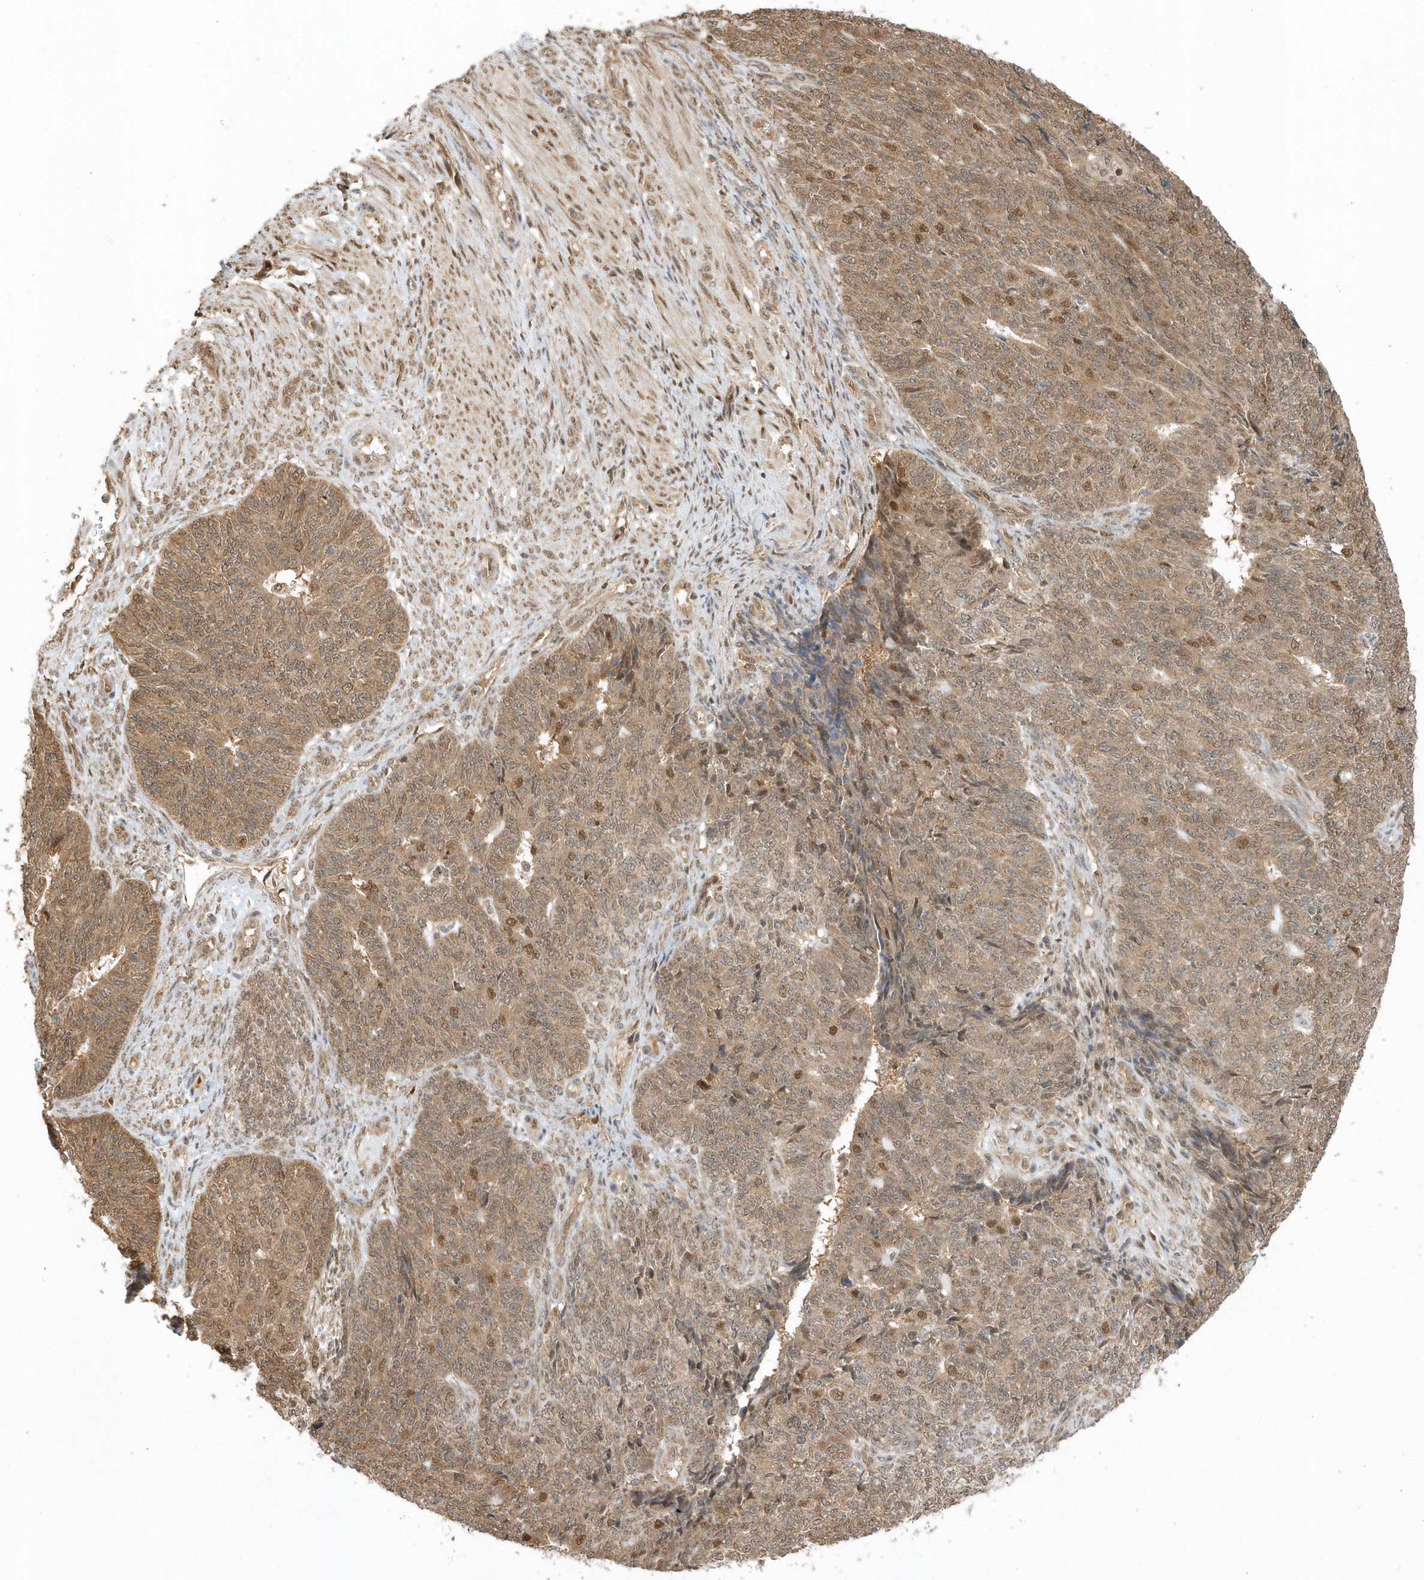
{"staining": {"intensity": "moderate", "quantity": ">75%", "location": "cytoplasmic/membranous,nuclear"}, "tissue": "endometrial cancer", "cell_type": "Tumor cells", "image_type": "cancer", "snomed": [{"axis": "morphology", "description": "Adenocarcinoma, NOS"}, {"axis": "topography", "description": "Endometrium"}], "caption": "Endometrial adenocarcinoma stained for a protein (brown) reveals moderate cytoplasmic/membranous and nuclear positive expression in about >75% of tumor cells.", "gene": "PSMD6", "patient": {"sex": "female", "age": 32}}